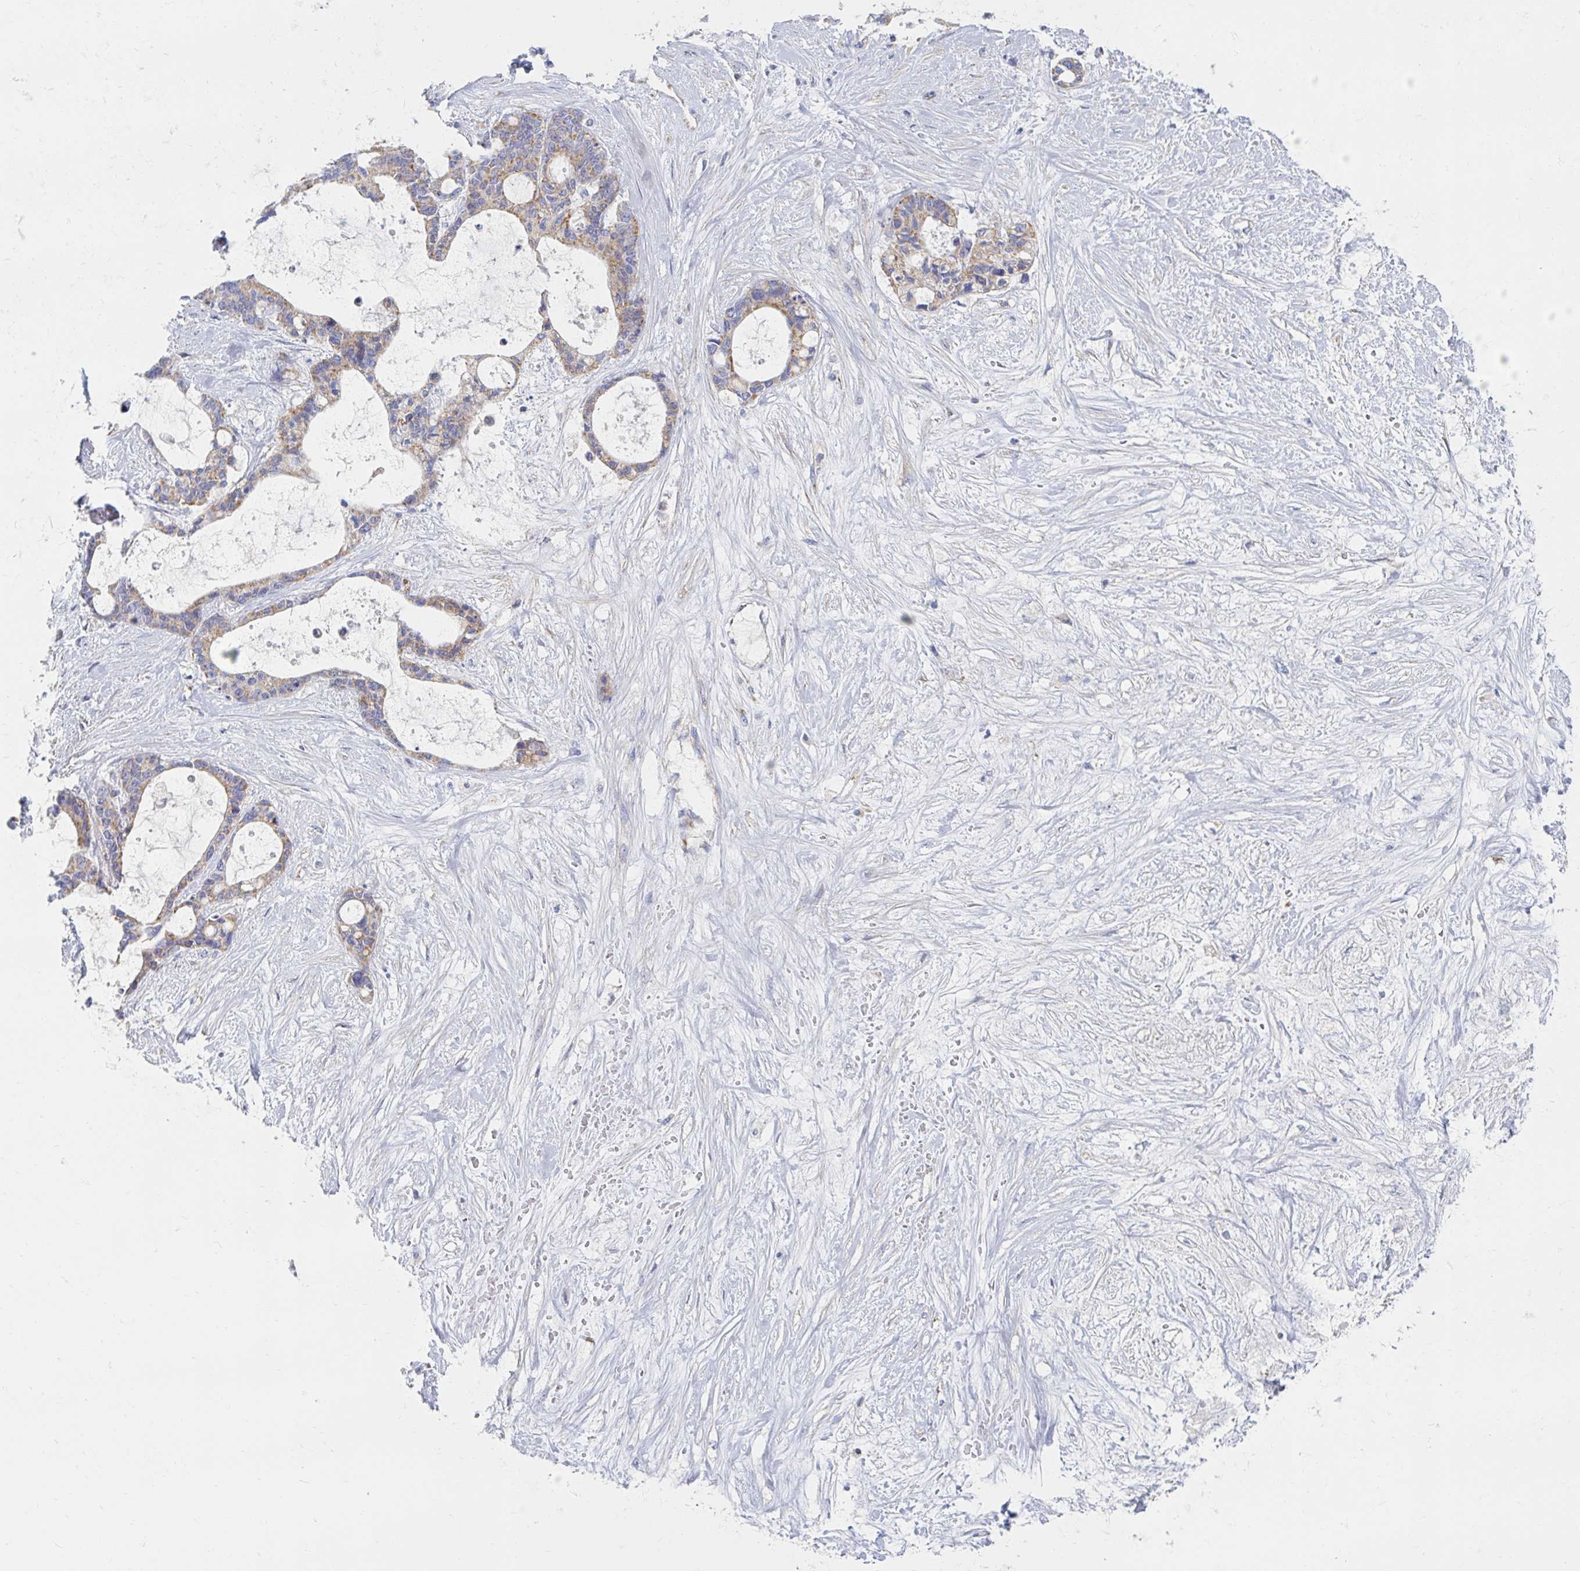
{"staining": {"intensity": "weak", "quantity": ">75%", "location": "cytoplasmic/membranous"}, "tissue": "liver cancer", "cell_type": "Tumor cells", "image_type": "cancer", "snomed": [{"axis": "morphology", "description": "Normal tissue, NOS"}, {"axis": "morphology", "description": "Cholangiocarcinoma"}, {"axis": "topography", "description": "Liver"}, {"axis": "topography", "description": "Peripheral nerve tissue"}], "caption": "Liver cancer (cholangiocarcinoma) tissue shows weak cytoplasmic/membranous expression in about >75% of tumor cells, visualized by immunohistochemistry. (Stains: DAB (3,3'-diaminobenzidine) in brown, nuclei in blue, Microscopy: brightfield microscopy at high magnification).", "gene": "MAVS", "patient": {"sex": "female", "age": 73}}